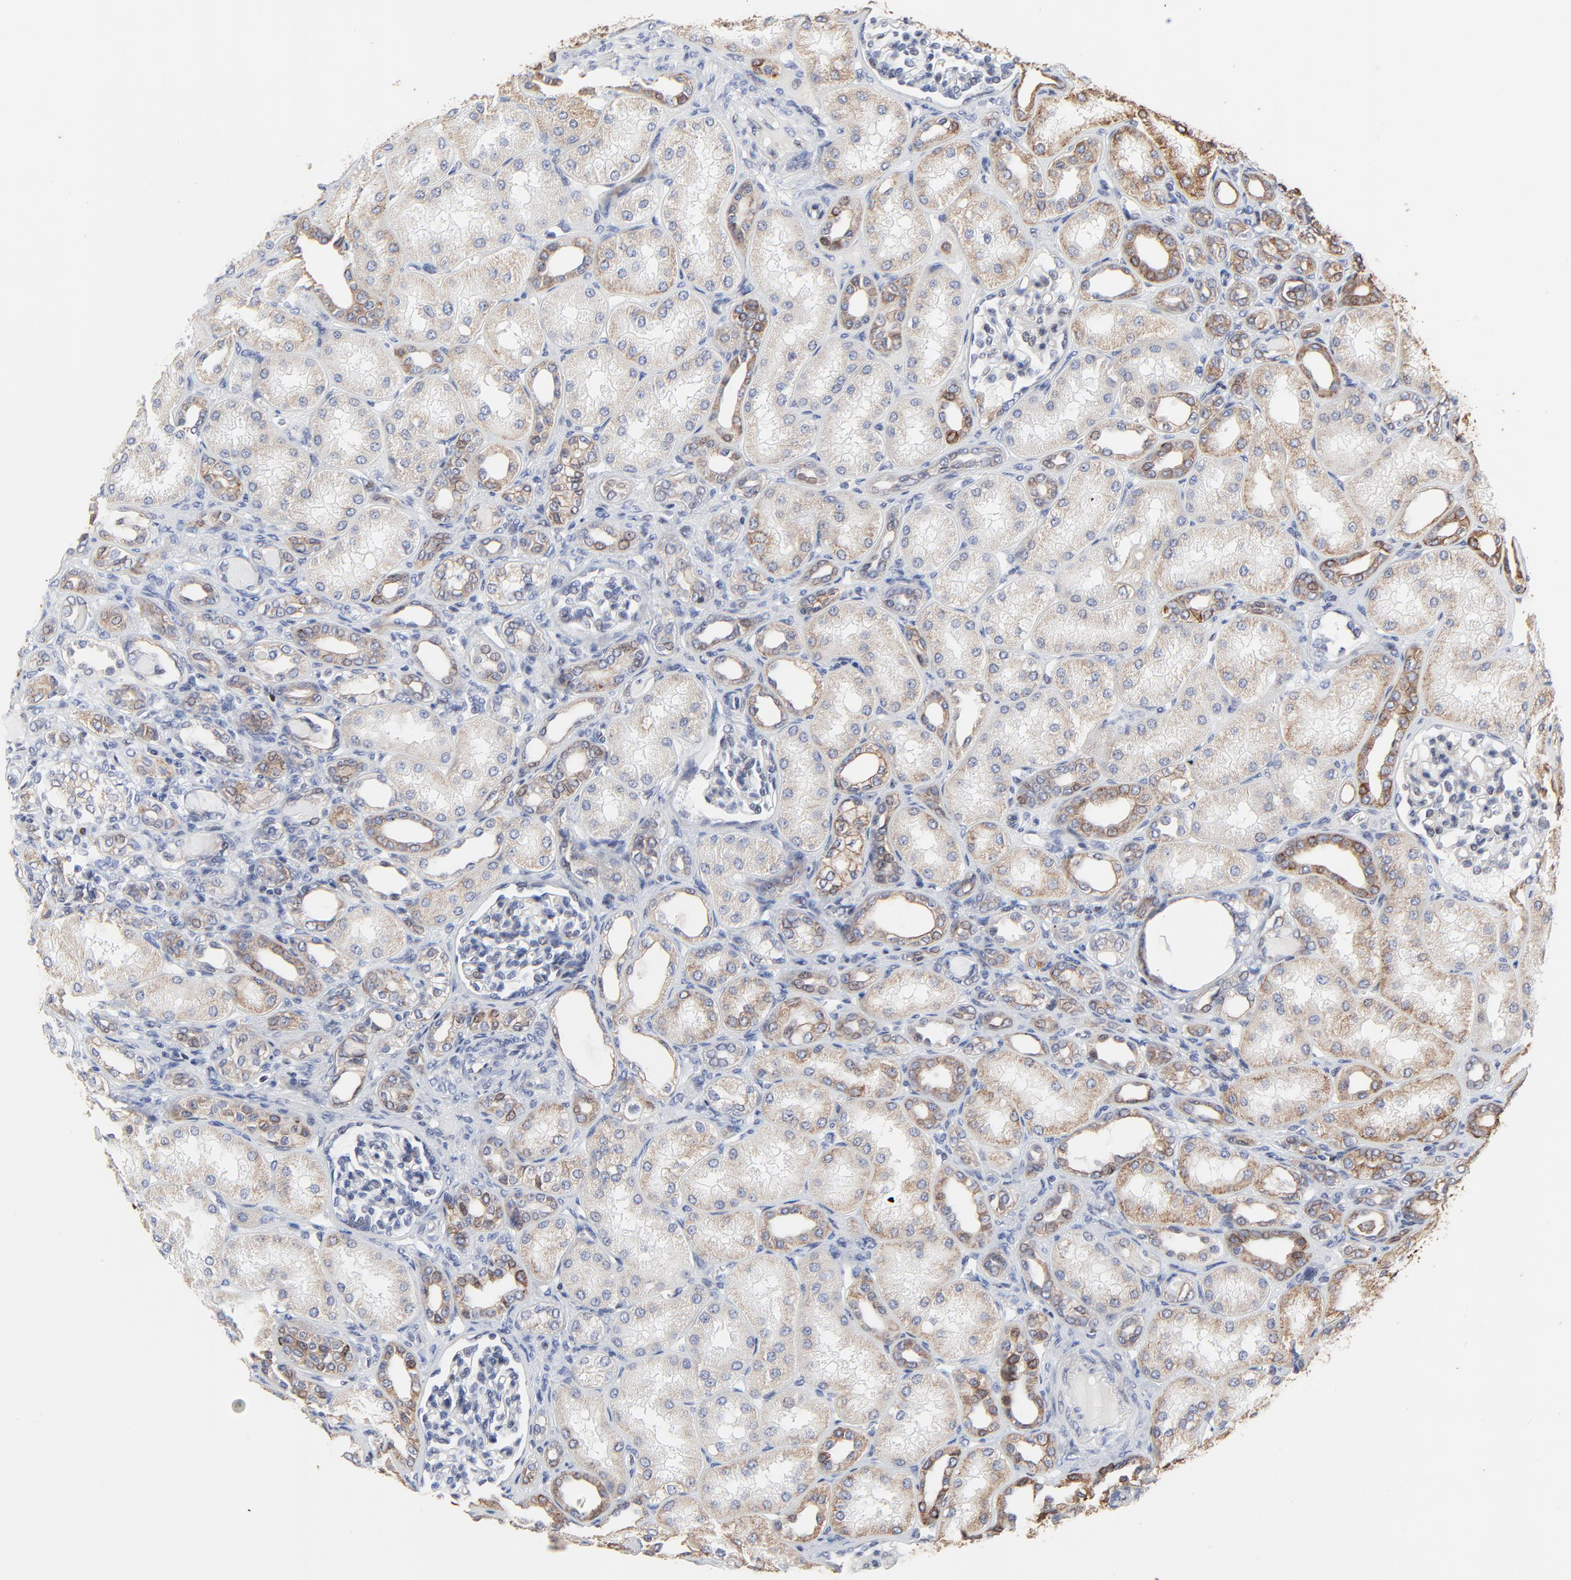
{"staining": {"intensity": "negative", "quantity": "none", "location": "none"}, "tissue": "kidney", "cell_type": "Cells in glomeruli", "image_type": "normal", "snomed": [{"axis": "morphology", "description": "Normal tissue, NOS"}, {"axis": "topography", "description": "Kidney"}], "caption": "Immunohistochemical staining of normal kidney reveals no significant expression in cells in glomeruli.", "gene": "LNX1", "patient": {"sex": "male", "age": 7}}